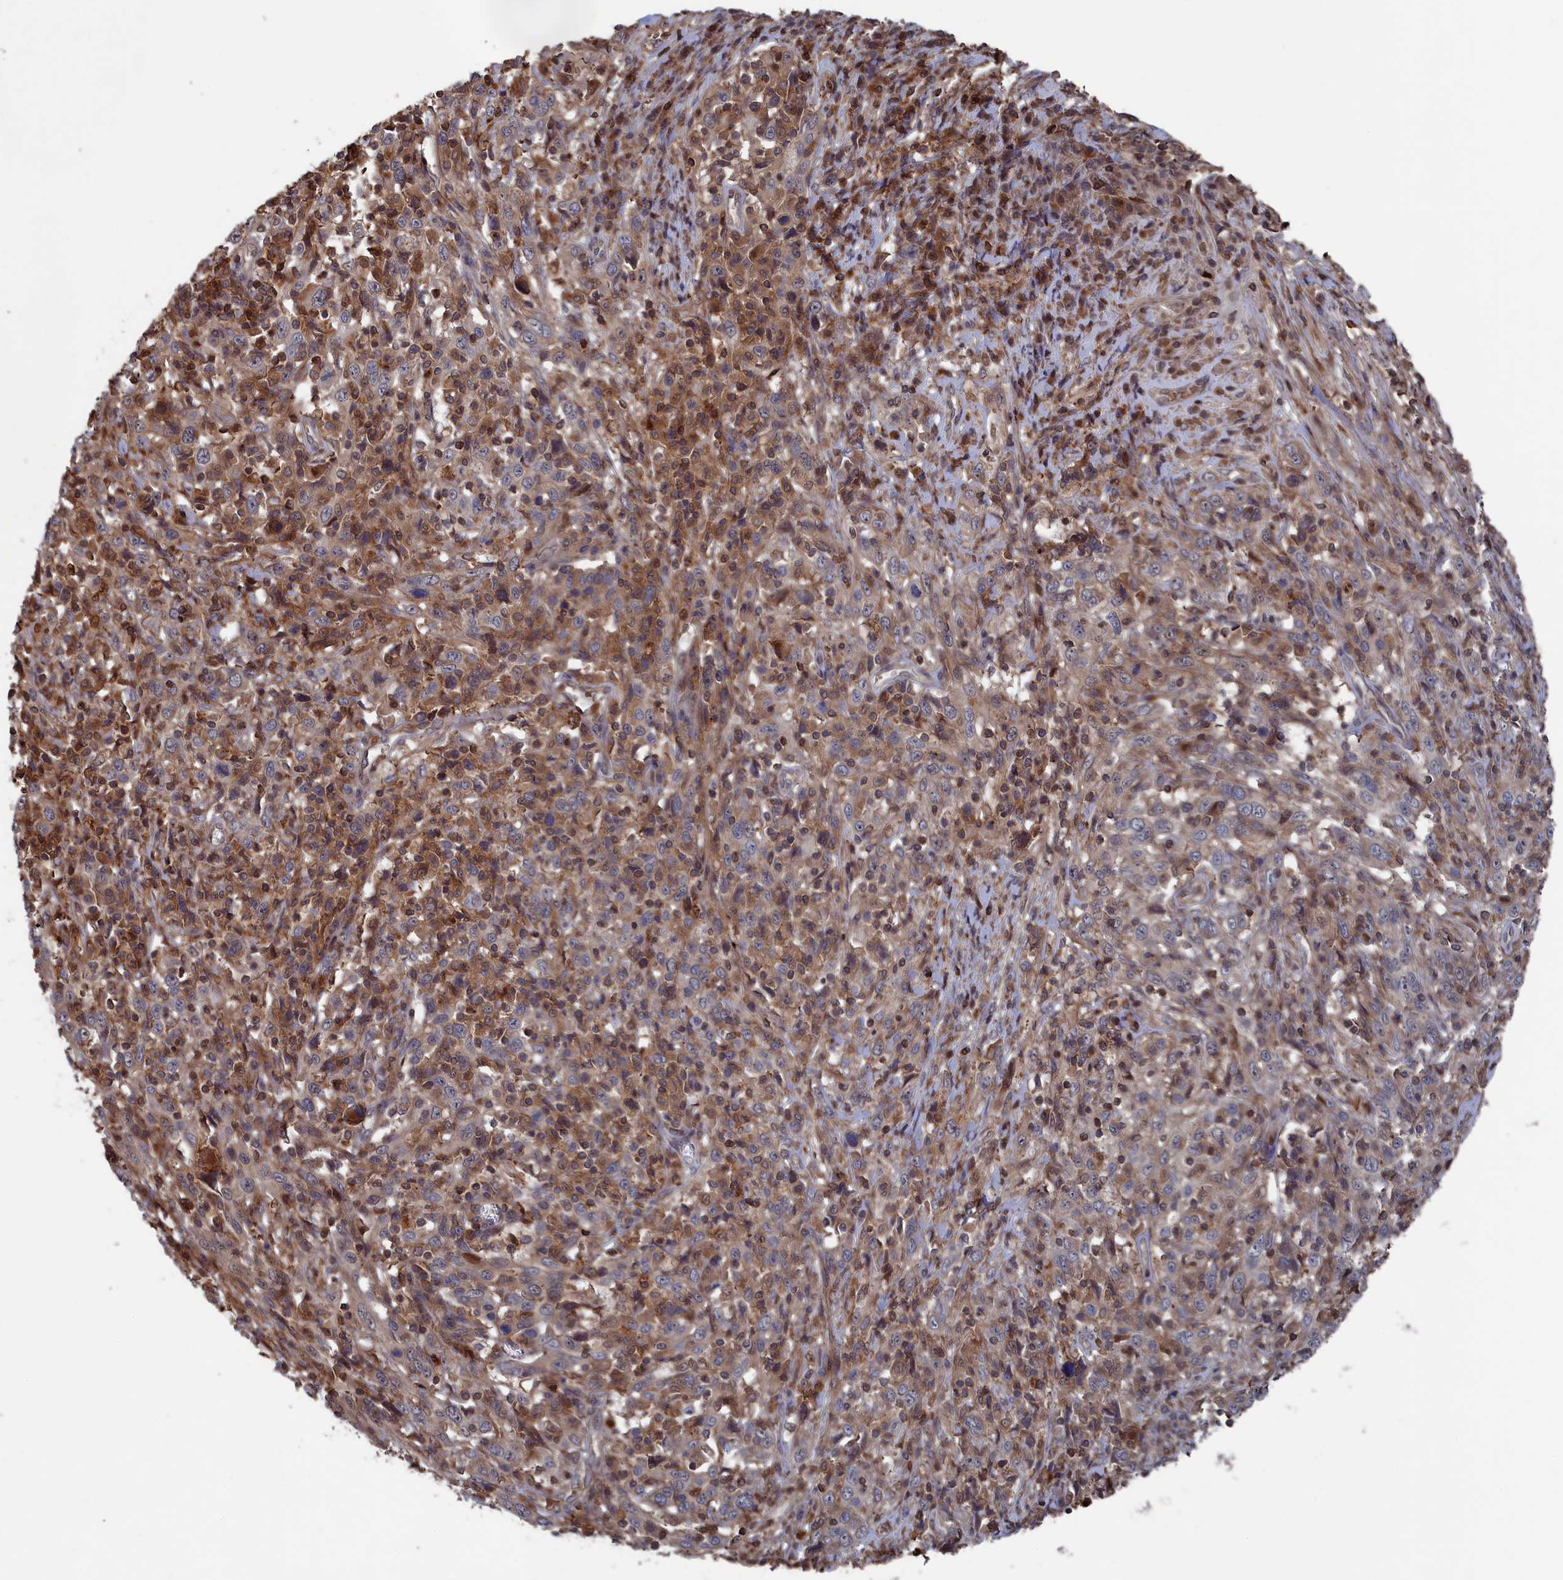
{"staining": {"intensity": "moderate", "quantity": "<25%", "location": "cytoplasmic/membranous"}, "tissue": "cervical cancer", "cell_type": "Tumor cells", "image_type": "cancer", "snomed": [{"axis": "morphology", "description": "Squamous cell carcinoma, NOS"}, {"axis": "topography", "description": "Cervix"}], "caption": "A brown stain labels moderate cytoplasmic/membranous positivity of a protein in human squamous cell carcinoma (cervical) tumor cells.", "gene": "PLA2G15", "patient": {"sex": "female", "age": 46}}